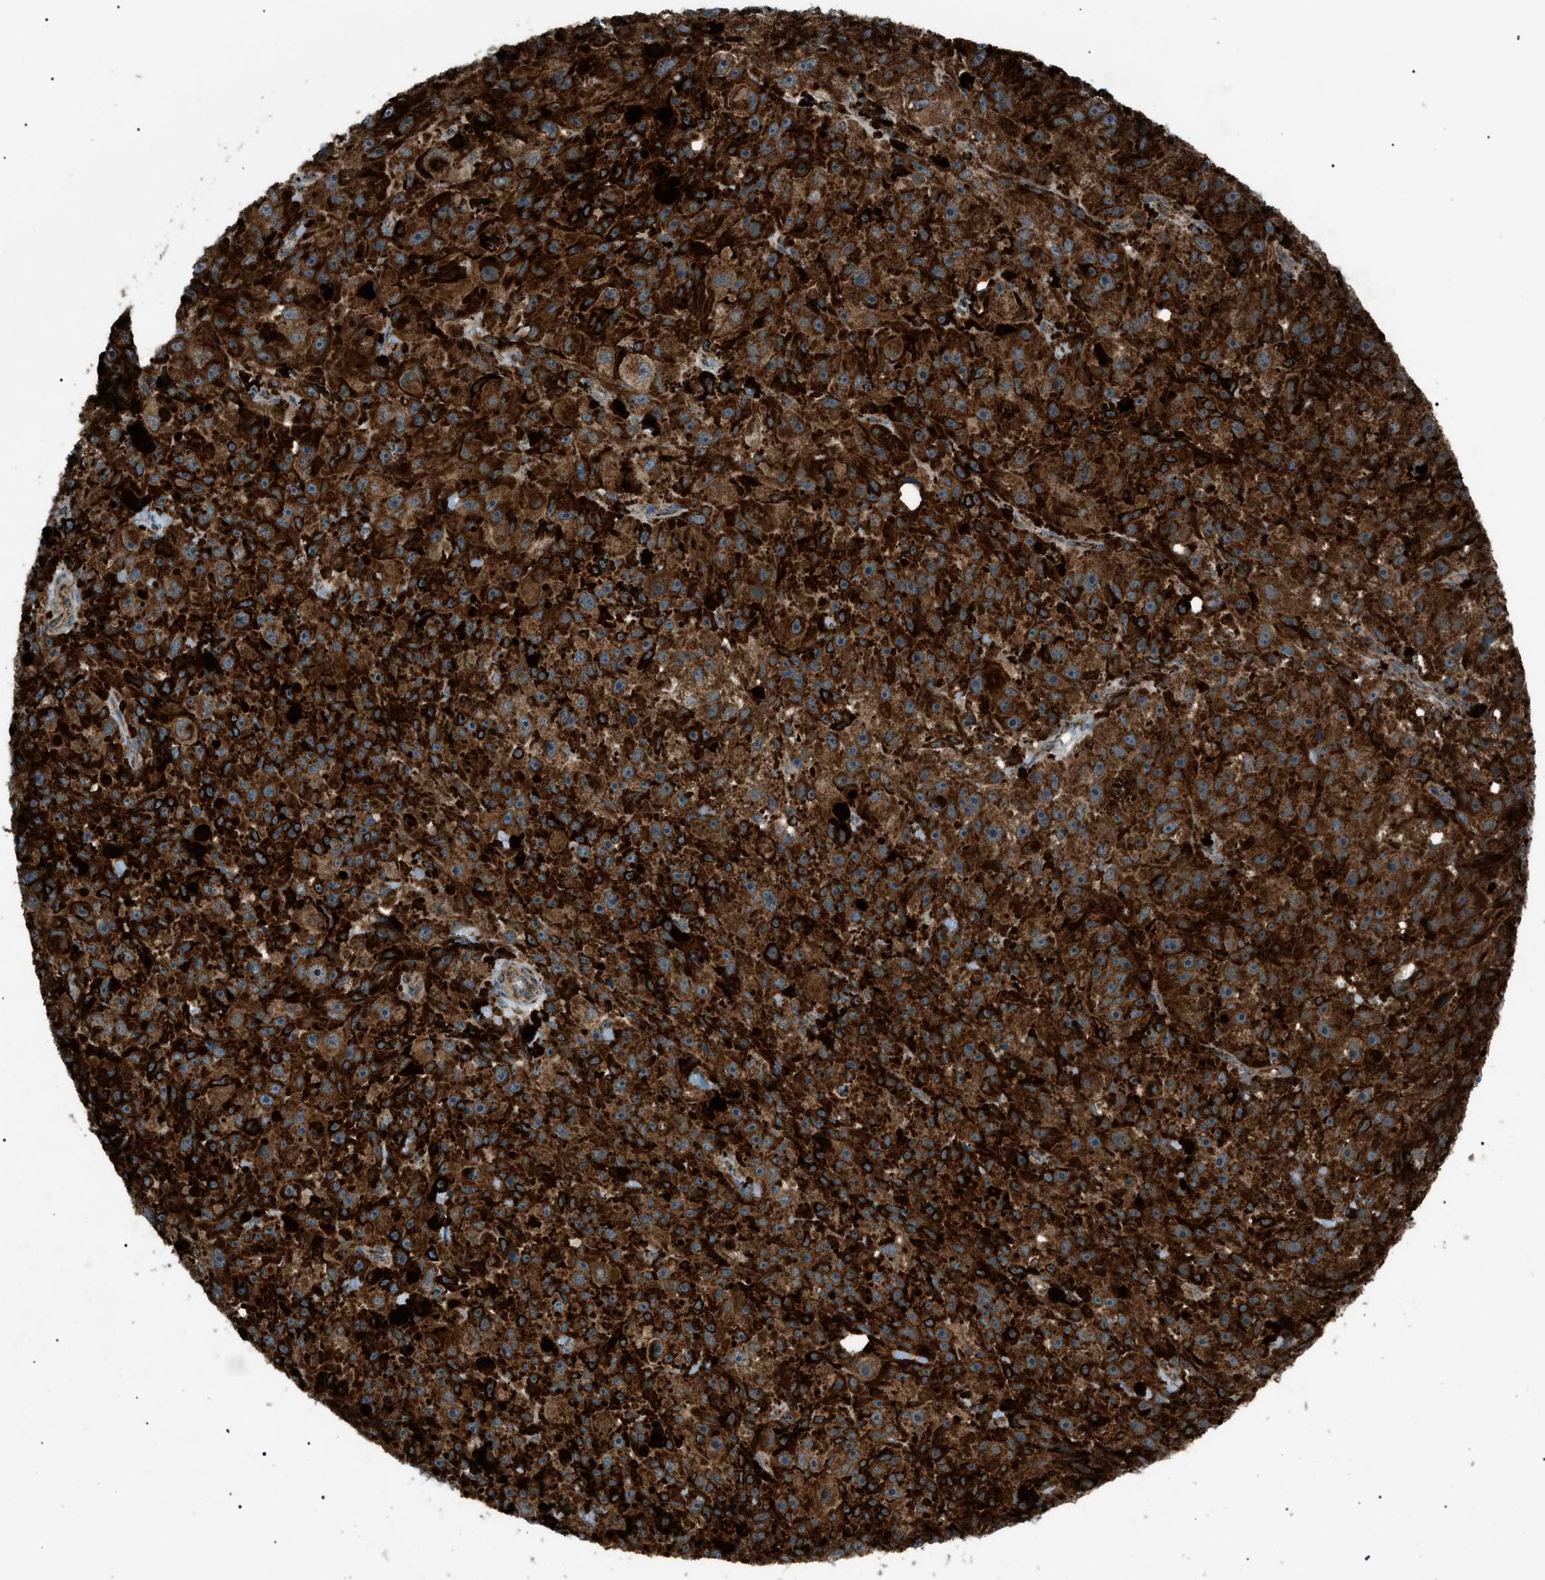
{"staining": {"intensity": "strong", "quantity": ">75%", "location": "cytoplasmic/membranous"}, "tissue": "melanoma", "cell_type": "Tumor cells", "image_type": "cancer", "snomed": [{"axis": "morphology", "description": "Malignant melanoma, NOS"}, {"axis": "topography", "description": "Skin"}], "caption": "The histopathology image shows a brown stain indicating the presence of a protein in the cytoplasmic/membranous of tumor cells in melanoma.", "gene": "C1GALT1C1", "patient": {"sex": "female", "age": 104}}